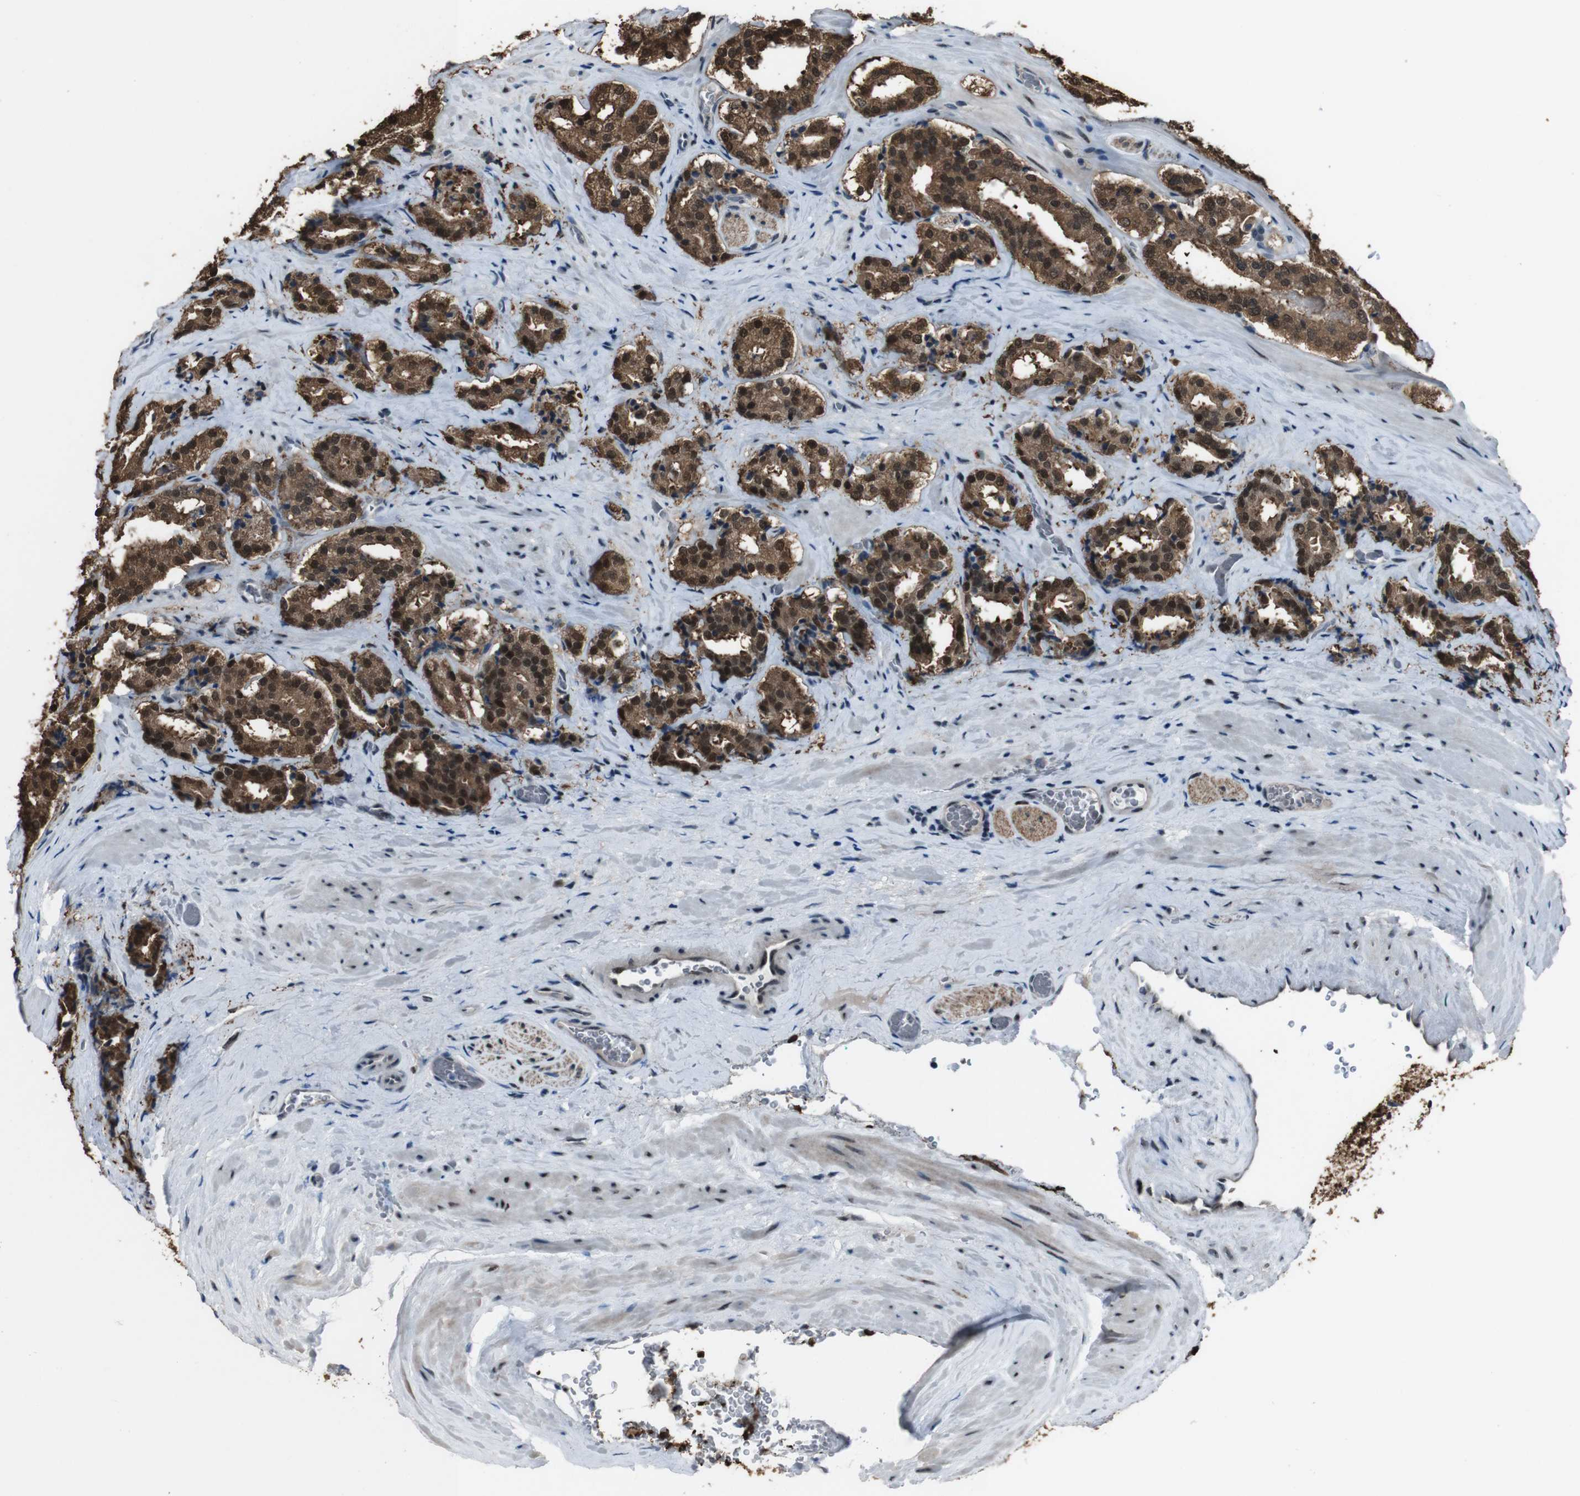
{"staining": {"intensity": "strong", "quantity": ">75%", "location": "cytoplasmic/membranous,nuclear"}, "tissue": "prostate cancer", "cell_type": "Tumor cells", "image_type": "cancer", "snomed": [{"axis": "morphology", "description": "Adenocarcinoma, High grade"}, {"axis": "topography", "description": "Prostate"}], "caption": "Immunohistochemistry (IHC) of prostate cancer reveals high levels of strong cytoplasmic/membranous and nuclear expression in about >75% of tumor cells. (DAB IHC with brightfield microscopy, high magnification).", "gene": "PNMA8A", "patient": {"sex": "male", "age": 60}}